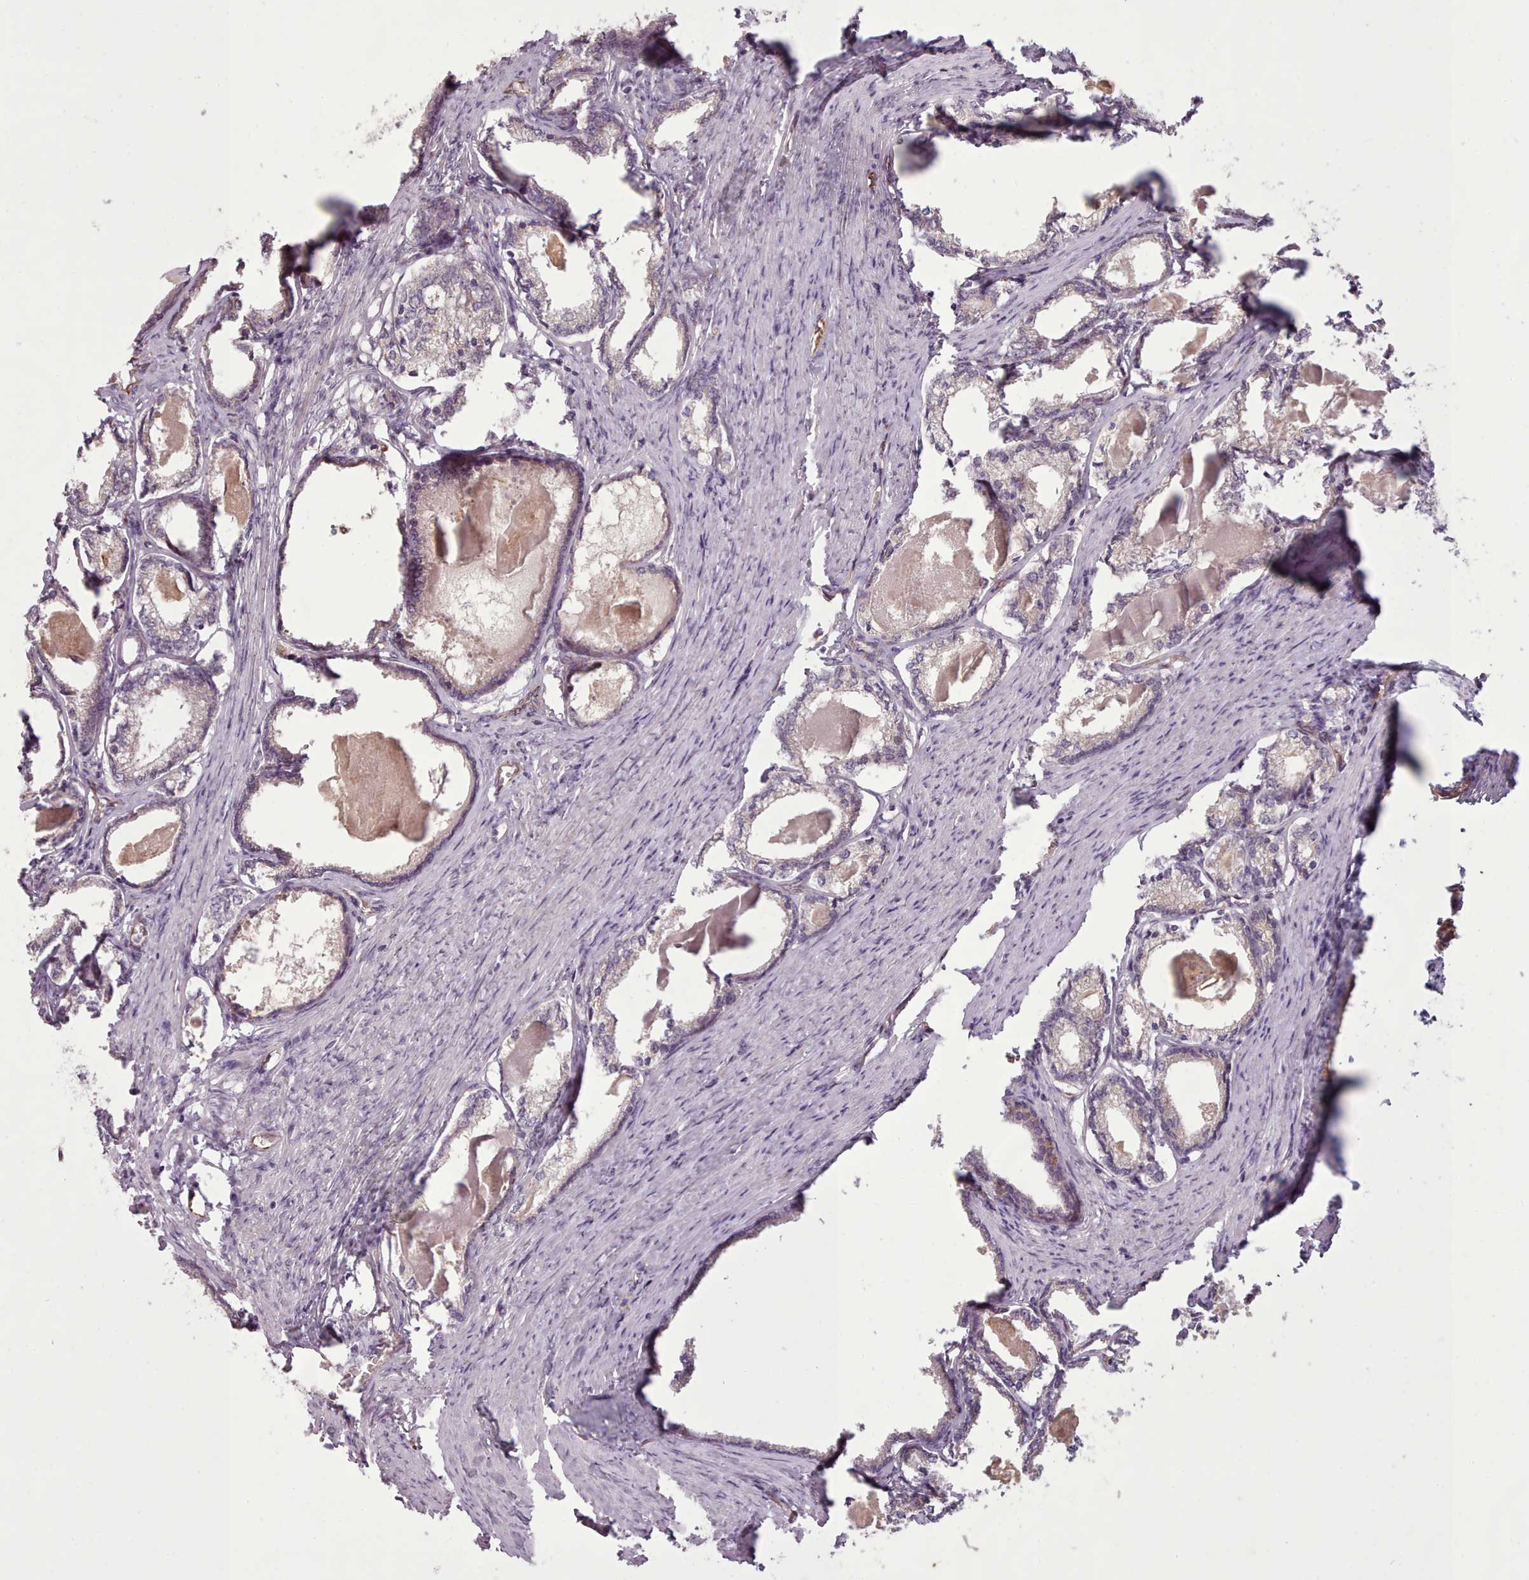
{"staining": {"intensity": "negative", "quantity": "none", "location": "none"}, "tissue": "prostate cancer", "cell_type": "Tumor cells", "image_type": "cancer", "snomed": [{"axis": "morphology", "description": "Adenocarcinoma, High grade"}, {"axis": "topography", "description": "Prostate"}], "caption": "There is no significant expression in tumor cells of prostate cancer (high-grade adenocarcinoma). The staining is performed using DAB brown chromogen with nuclei counter-stained in using hematoxylin.", "gene": "GBGT1", "patient": {"sex": "male", "age": 69}}